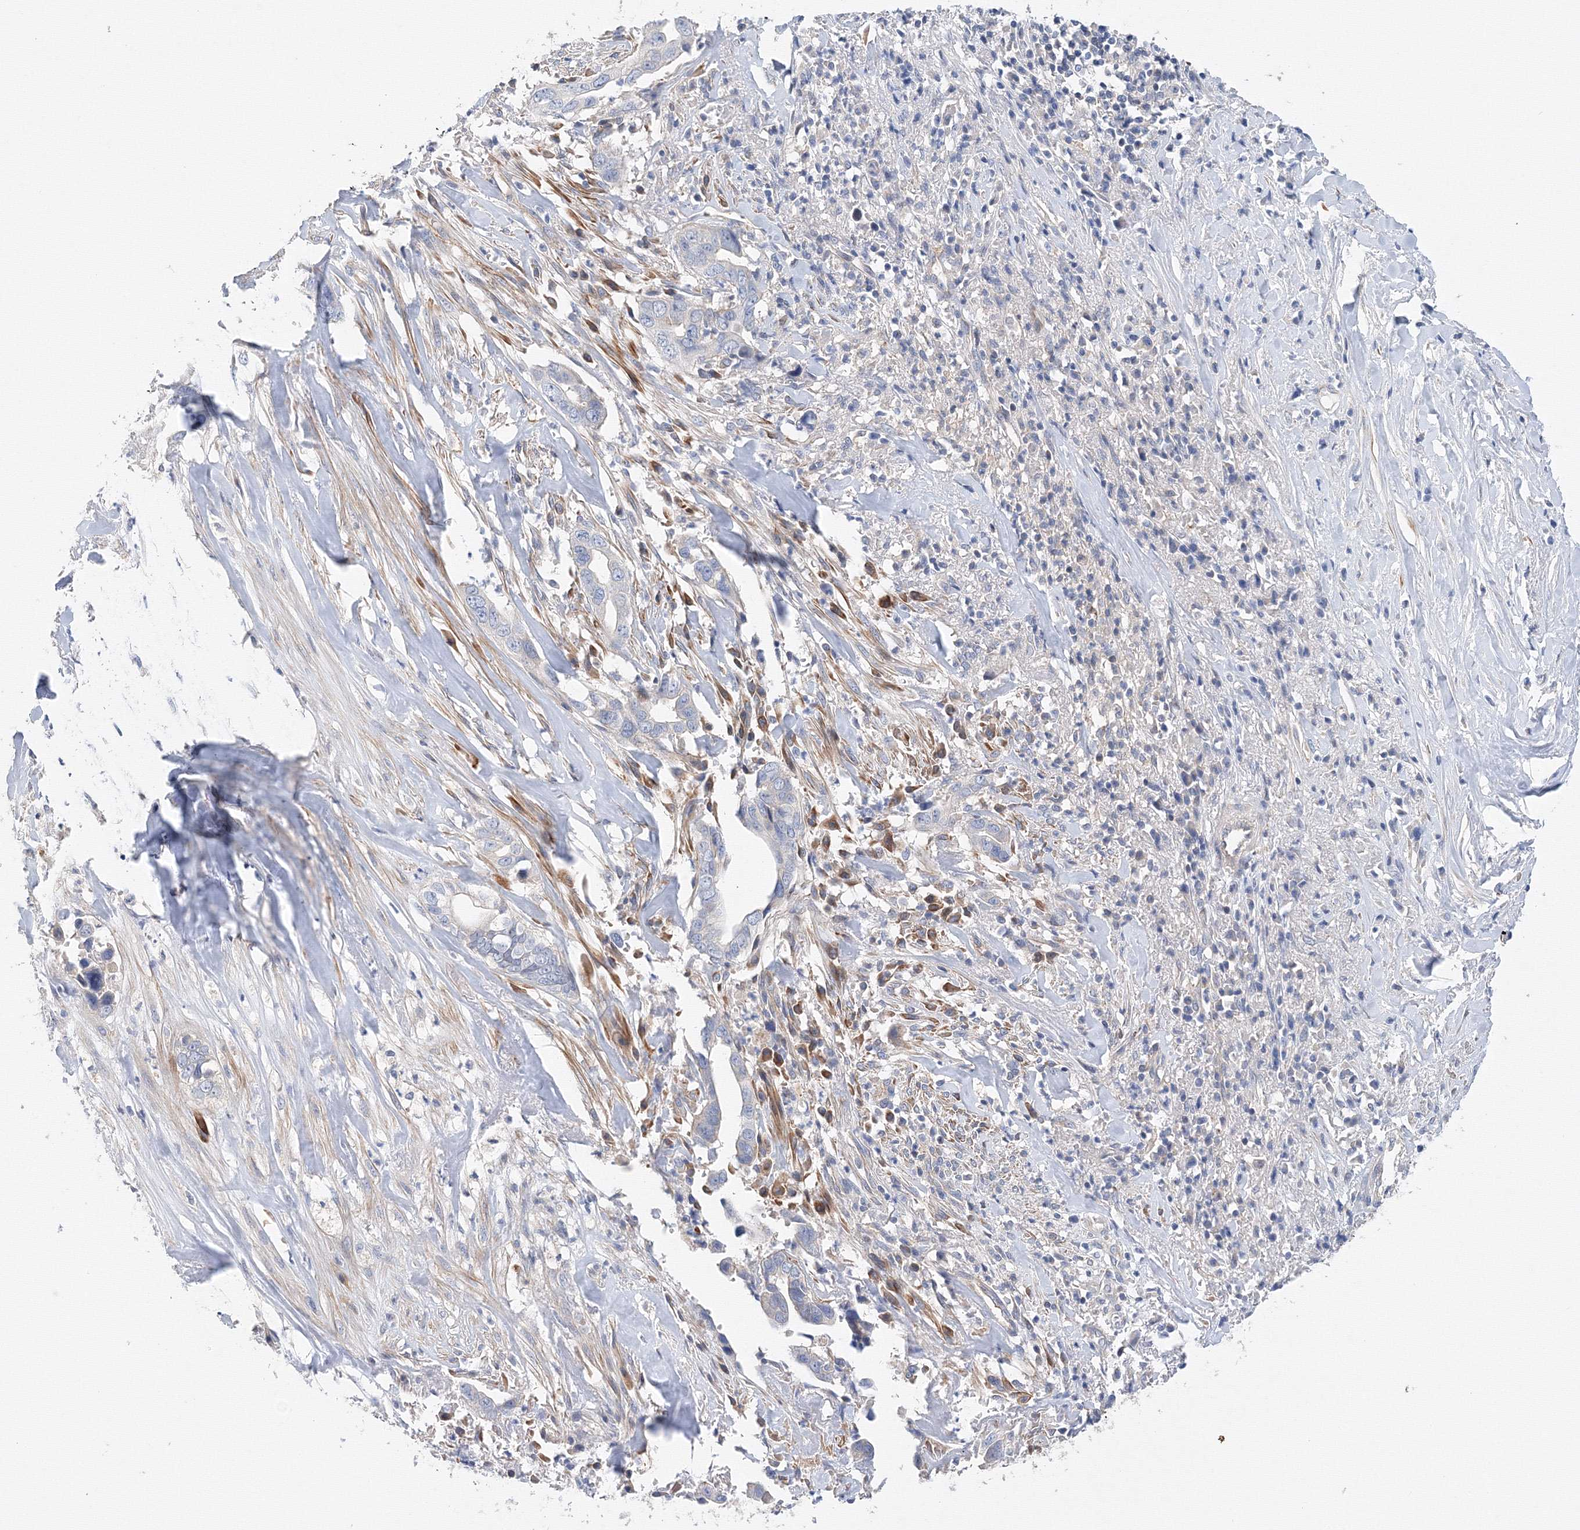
{"staining": {"intensity": "negative", "quantity": "none", "location": "none"}, "tissue": "liver cancer", "cell_type": "Tumor cells", "image_type": "cancer", "snomed": [{"axis": "morphology", "description": "Cholangiocarcinoma"}, {"axis": "topography", "description": "Liver"}], "caption": "A micrograph of liver cancer (cholangiocarcinoma) stained for a protein displays no brown staining in tumor cells. Brightfield microscopy of immunohistochemistry (IHC) stained with DAB (3,3'-diaminobenzidine) (brown) and hematoxylin (blue), captured at high magnification.", "gene": "DIS3L2", "patient": {"sex": "female", "age": 79}}